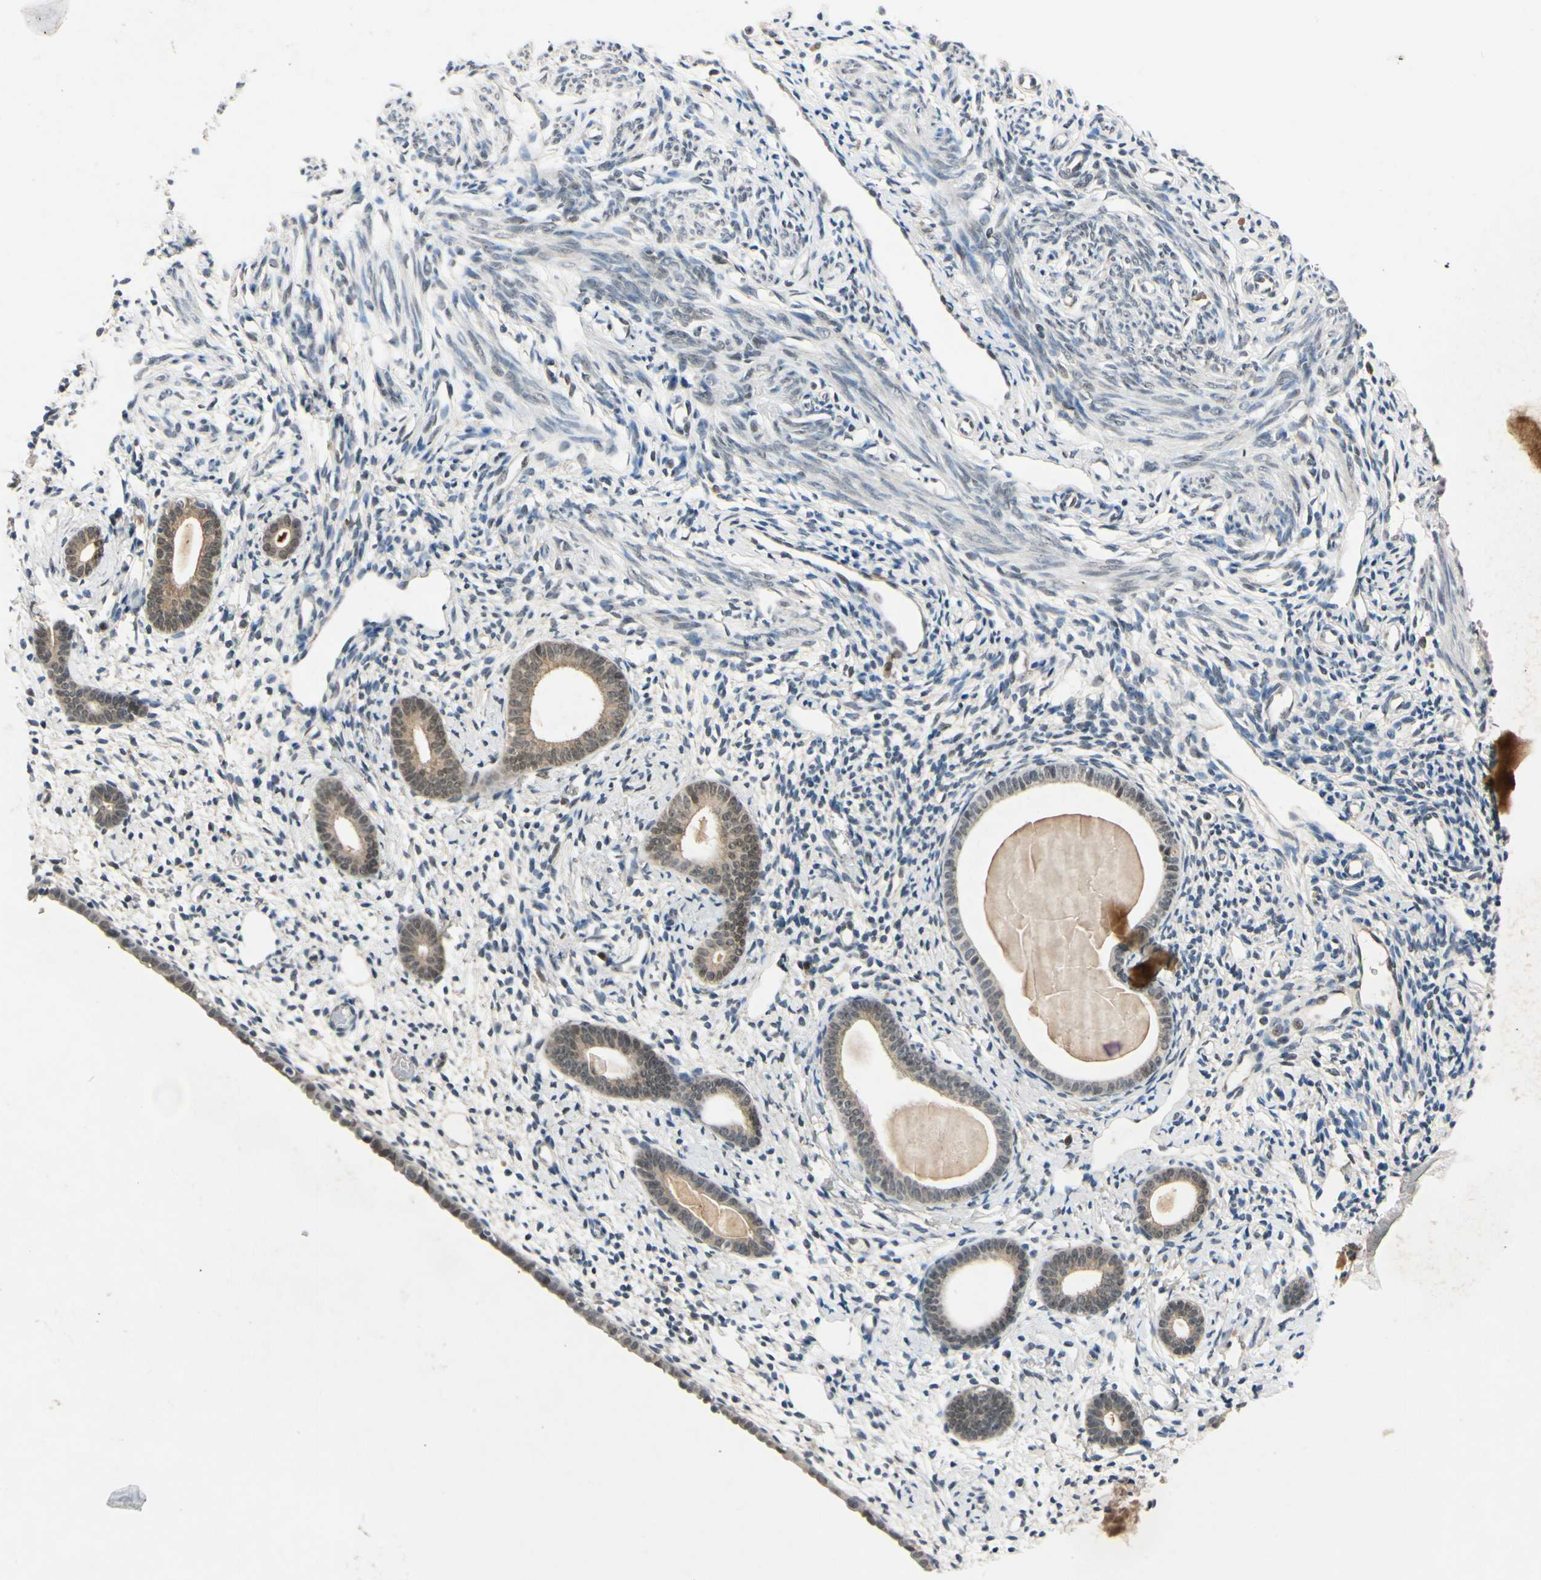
{"staining": {"intensity": "weak", "quantity": "25%-75%", "location": "cytoplasmic/membranous"}, "tissue": "endometrium", "cell_type": "Cells in endometrial stroma", "image_type": "normal", "snomed": [{"axis": "morphology", "description": "Normal tissue, NOS"}, {"axis": "topography", "description": "Endometrium"}], "caption": "IHC histopathology image of unremarkable endometrium: human endometrium stained using immunohistochemistry (IHC) exhibits low levels of weak protein expression localized specifically in the cytoplasmic/membranous of cells in endometrial stroma, appearing as a cytoplasmic/membranous brown color.", "gene": "RIOX2", "patient": {"sex": "female", "age": 71}}